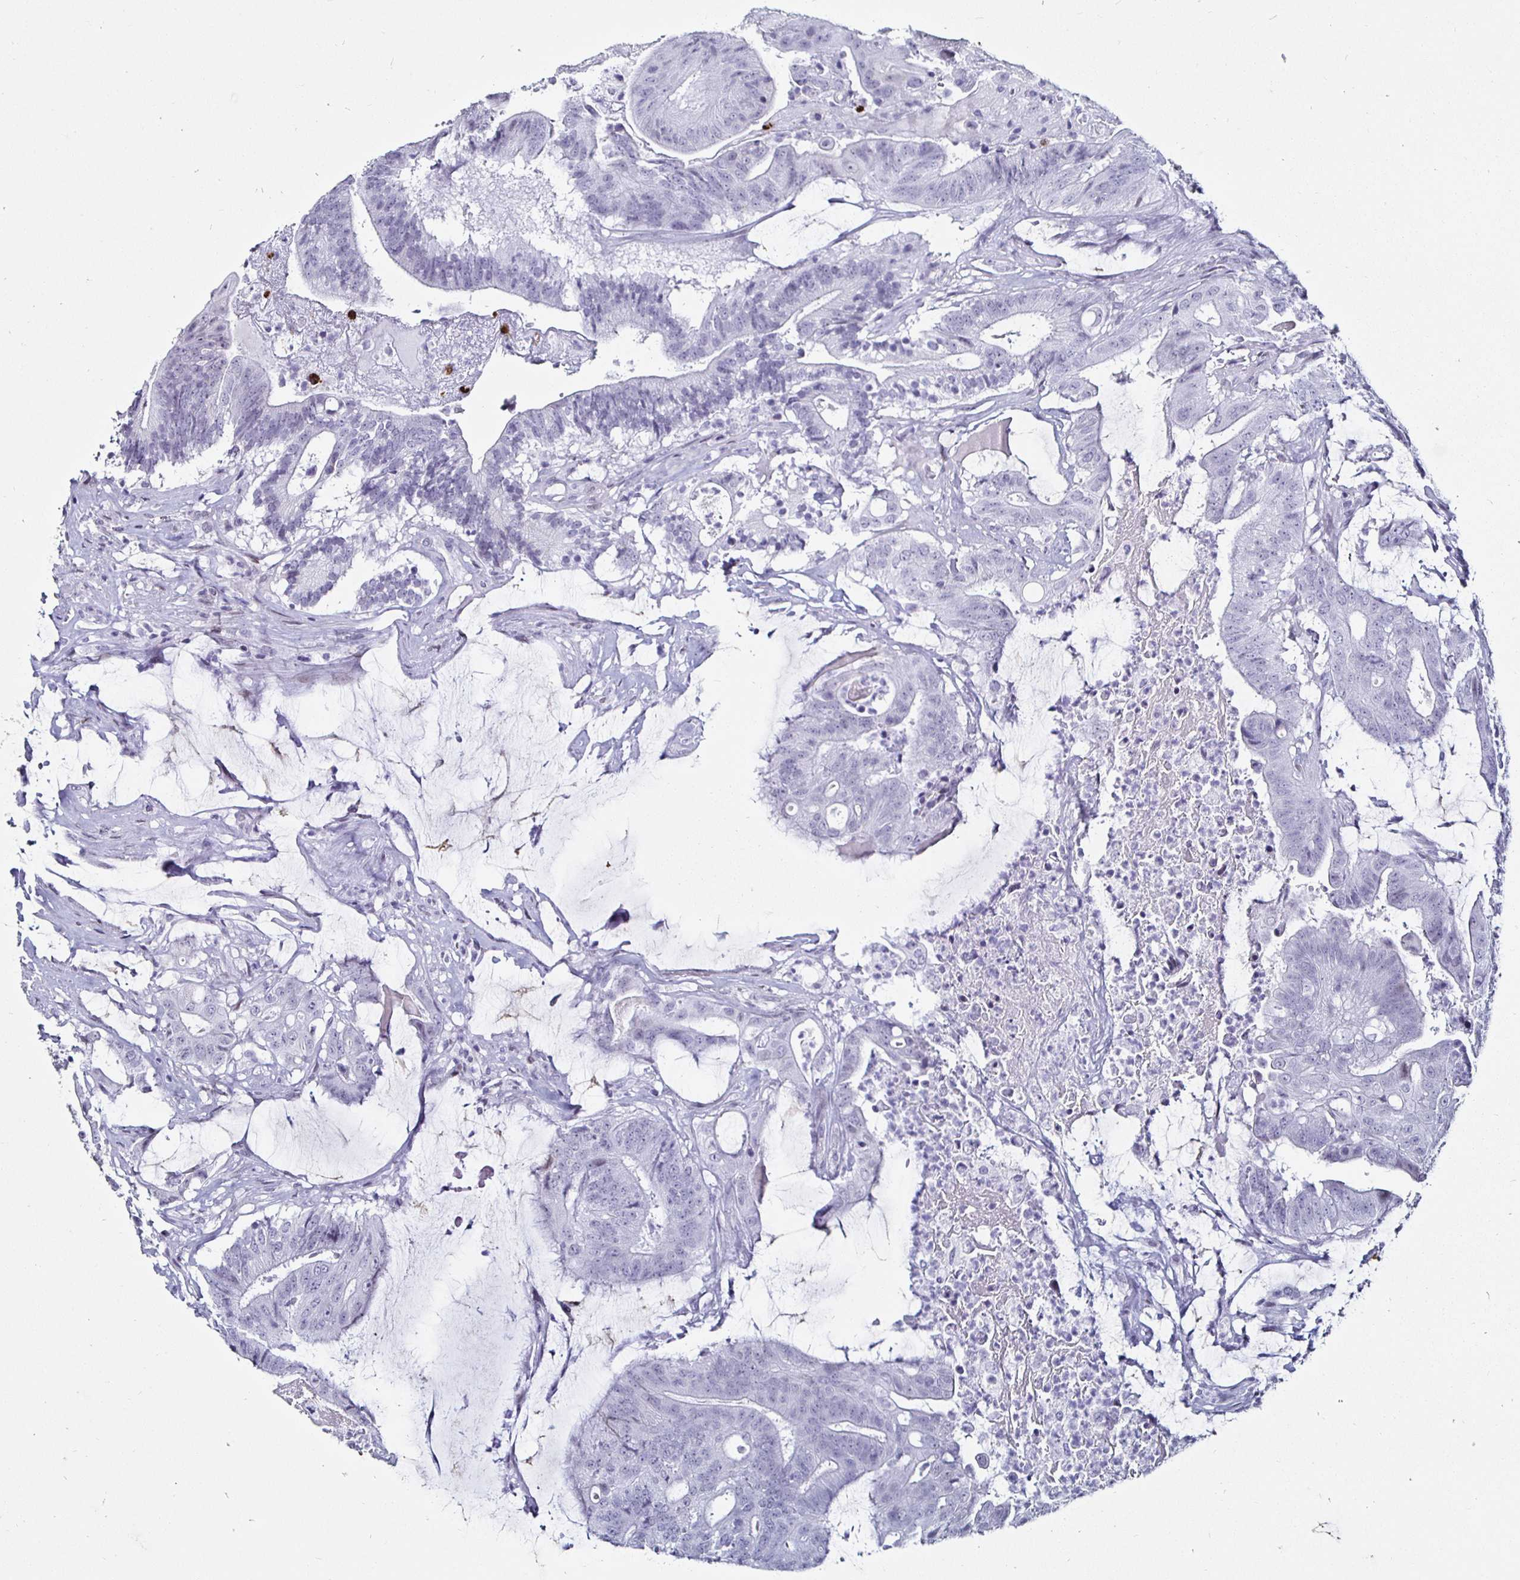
{"staining": {"intensity": "moderate", "quantity": "25%-75%", "location": "cytoplasmic/membranous"}, "tissue": "colorectal cancer", "cell_type": "Tumor cells", "image_type": "cancer", "snomed": [{"axis": "morphology", "description": "Adenocarcinoma, NOS"}, {"axis": "topography", "description": "Colon"}], "caption": "Adenocarcinoma (colorectal) stained with a protein marker displays moderate staining in tumor cells.", "gene": "KRT4", "patient": {"sex": "female", "age": 43}}